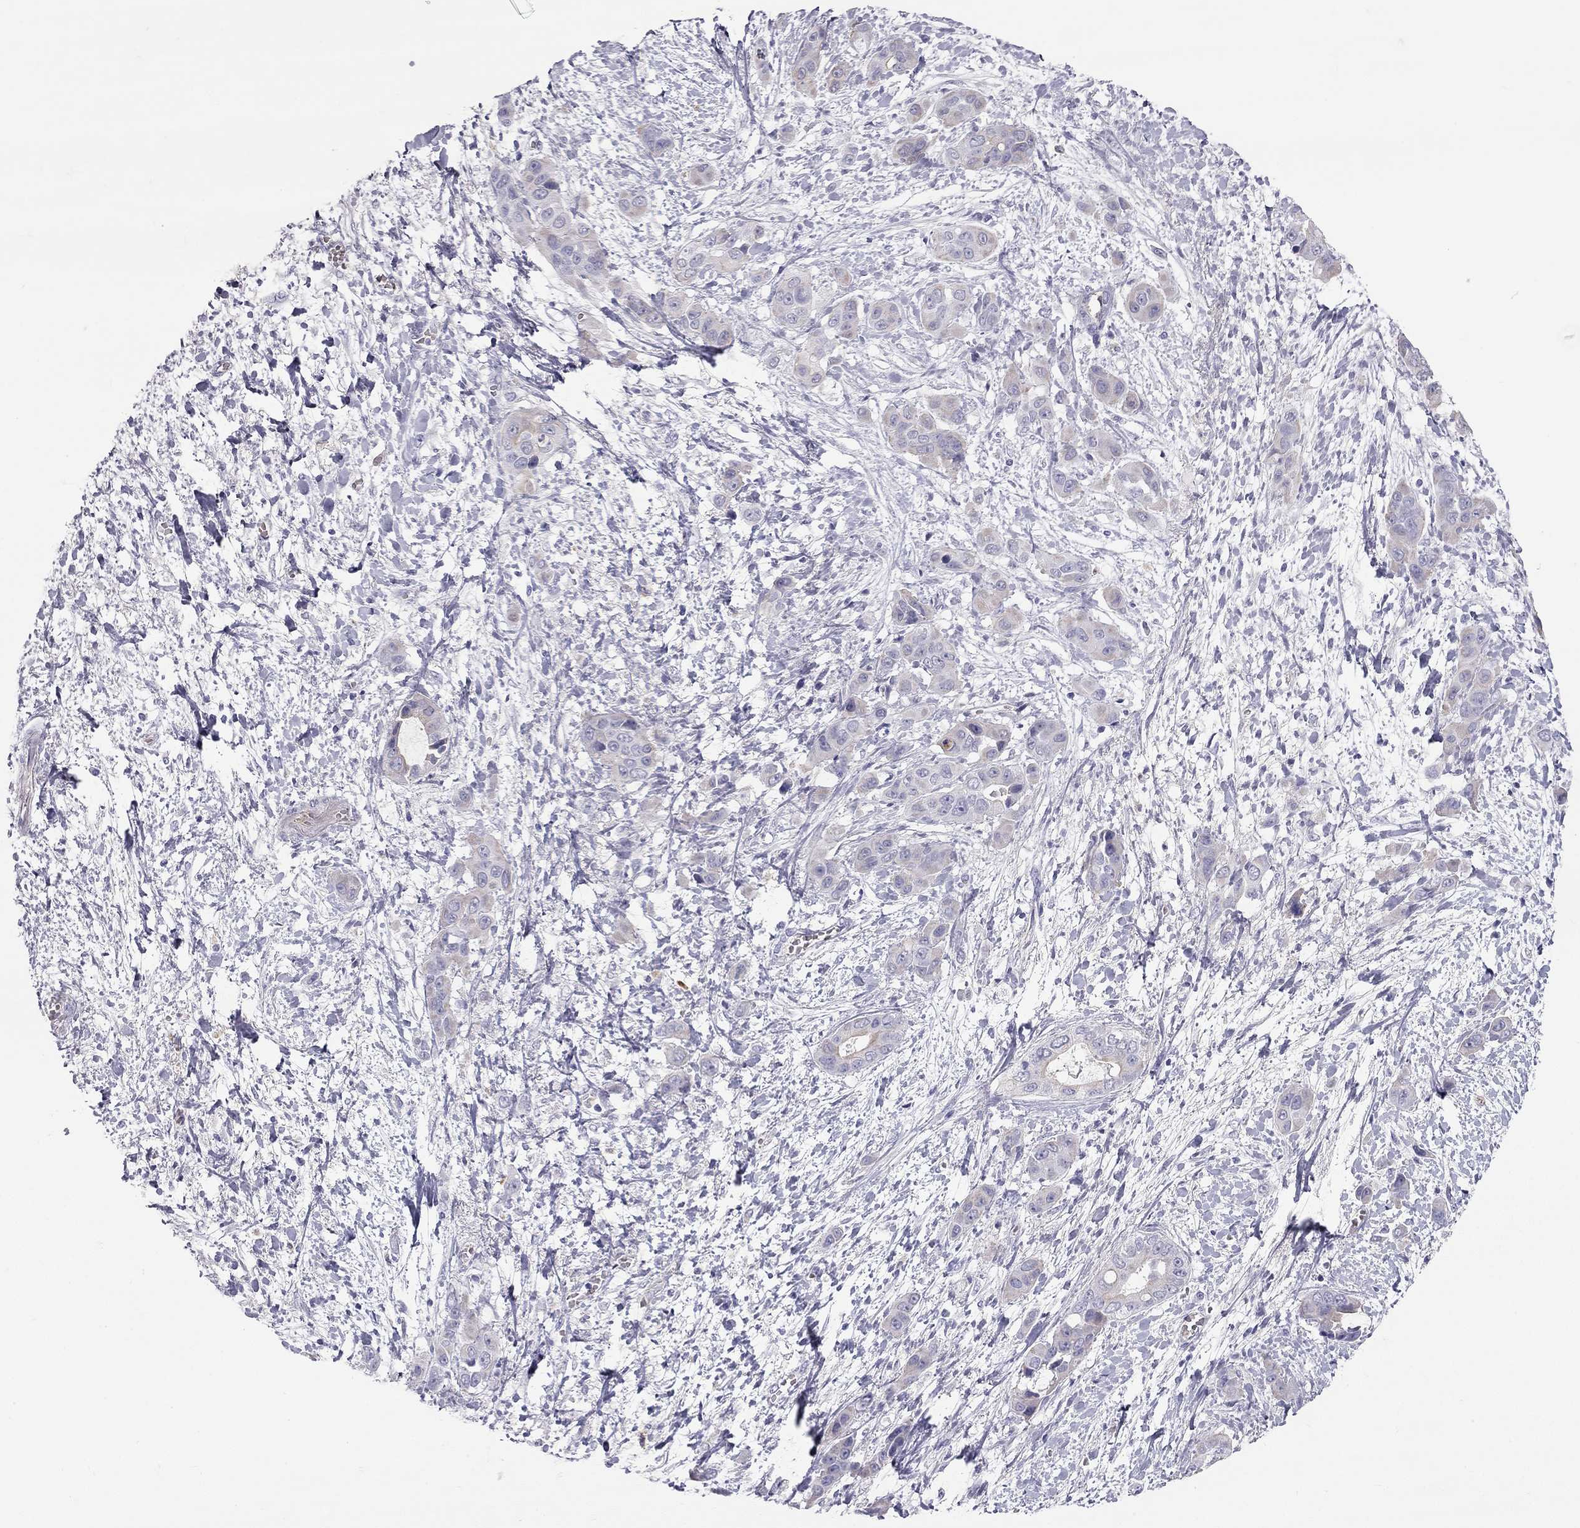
{"staining": {"intensity": "weak", "quantity": "<25%", "location": "cytoplasmic/membranous"}, "tissue": "liver cancer", "cell_type": "Tumor cells", "image_type": "cancer", "snomed": [{"axis": "morphology", "description": "Cholangiocarcinoma"}, {"axis": "topography", "description": "Liver"}], "caption": "Tumor cells show no significant protein expression in liver cancer (cholangiocarcinoma).", "gene": "TDRD6", "patient": {"sex": "female", "age": 52}}